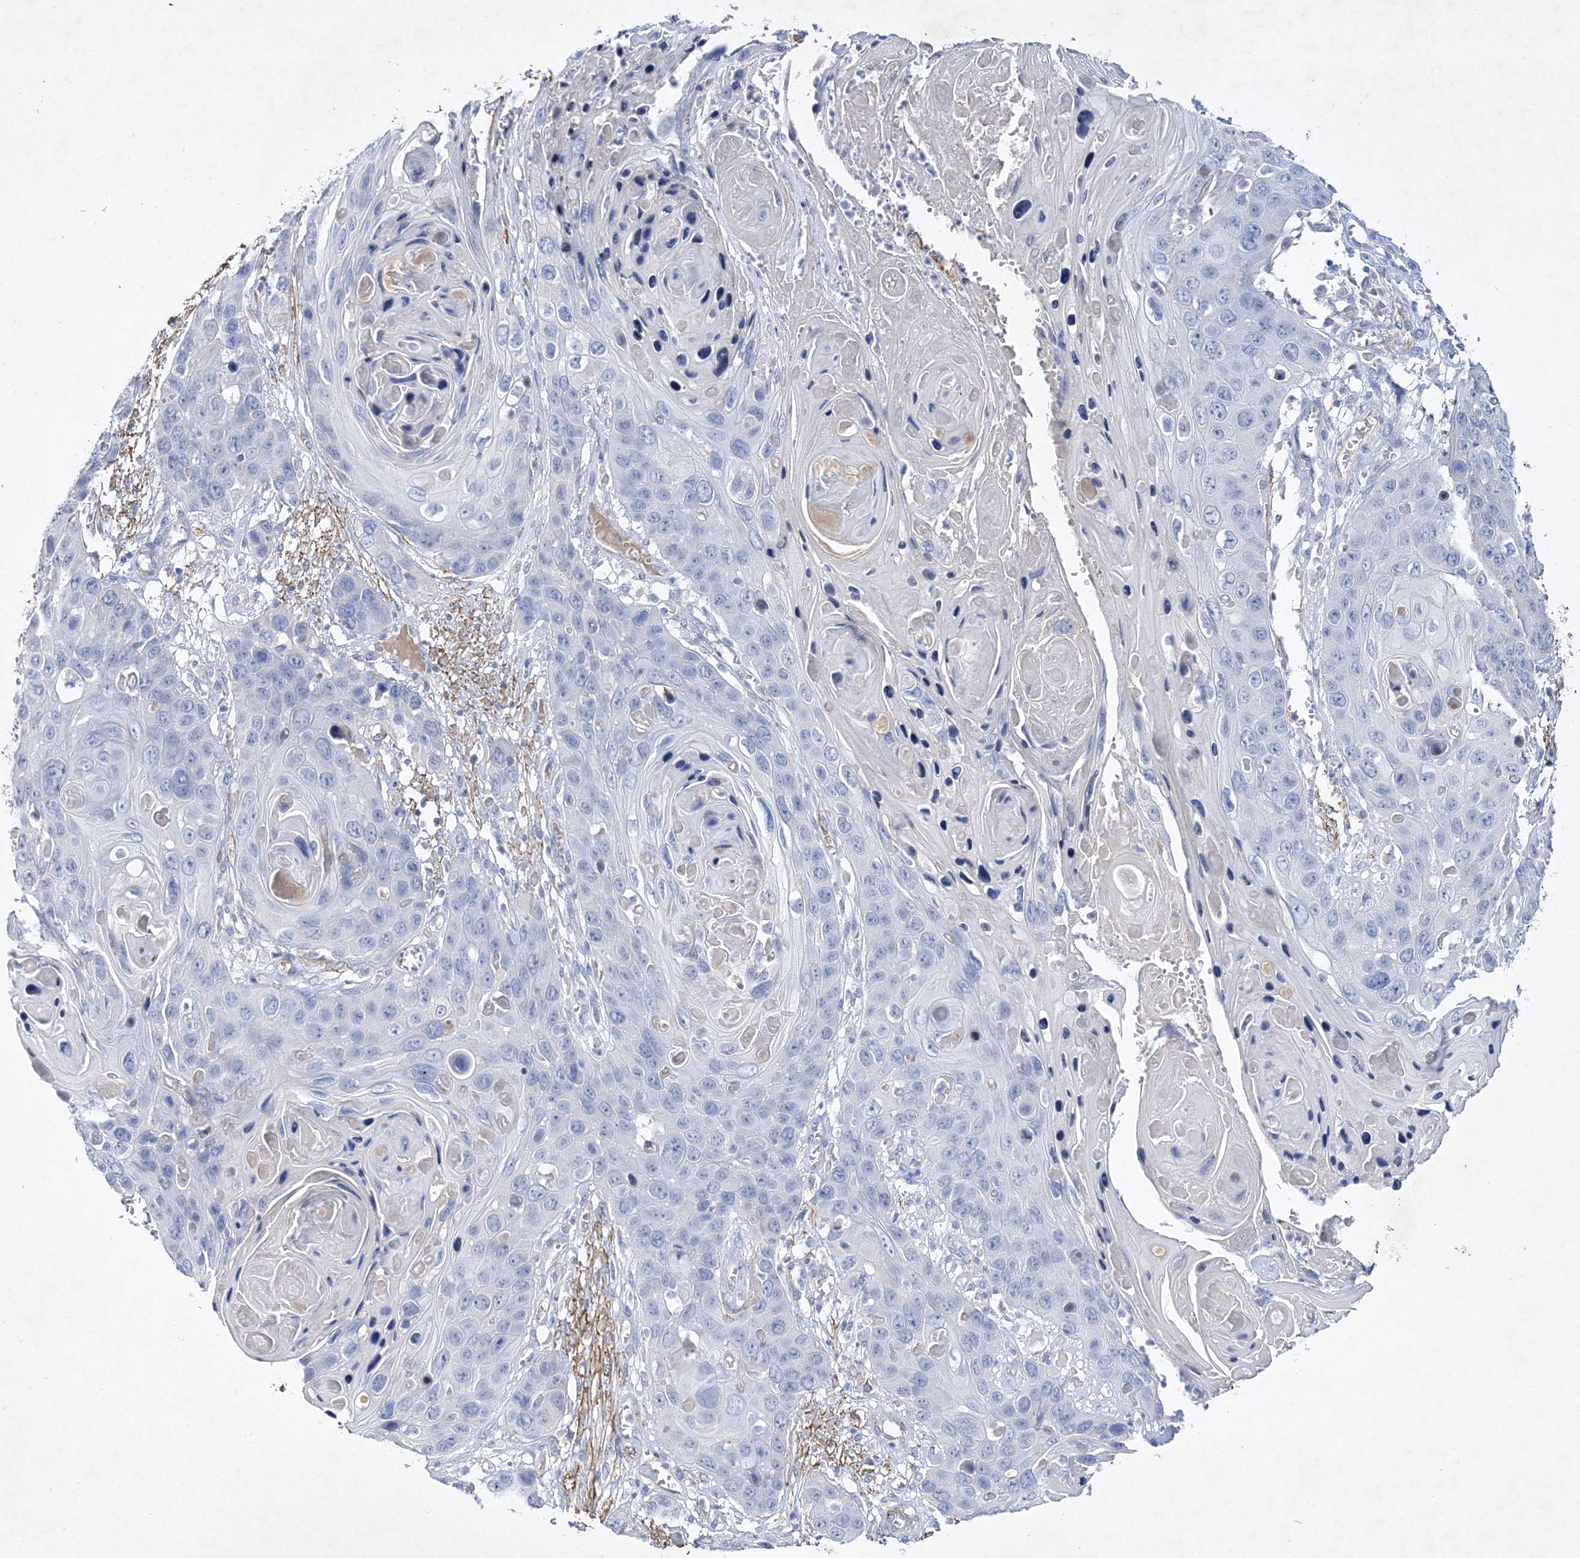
{"staining": {"intensity": "negative", "quantity": "none", "location": "none"}, "tissue": "skin cancer", "cell_type": "Tumor cells", "image_type": "cancer", "snomed": [{"axis": "morphology", "description": "Squamous cell carcinoma, NOS"}, {"axis": "topography", "description": "Skin"}], "caption": "Tumor cells show no significant expression in squamous cell carcinoma (skin). (DAB (3,3'-diaminobenzidine) immunohistochemistry (IHC) with hematoxylin counter stain).", "gene": "RTN2", "patient": {"sex": "male", "age": 55}}